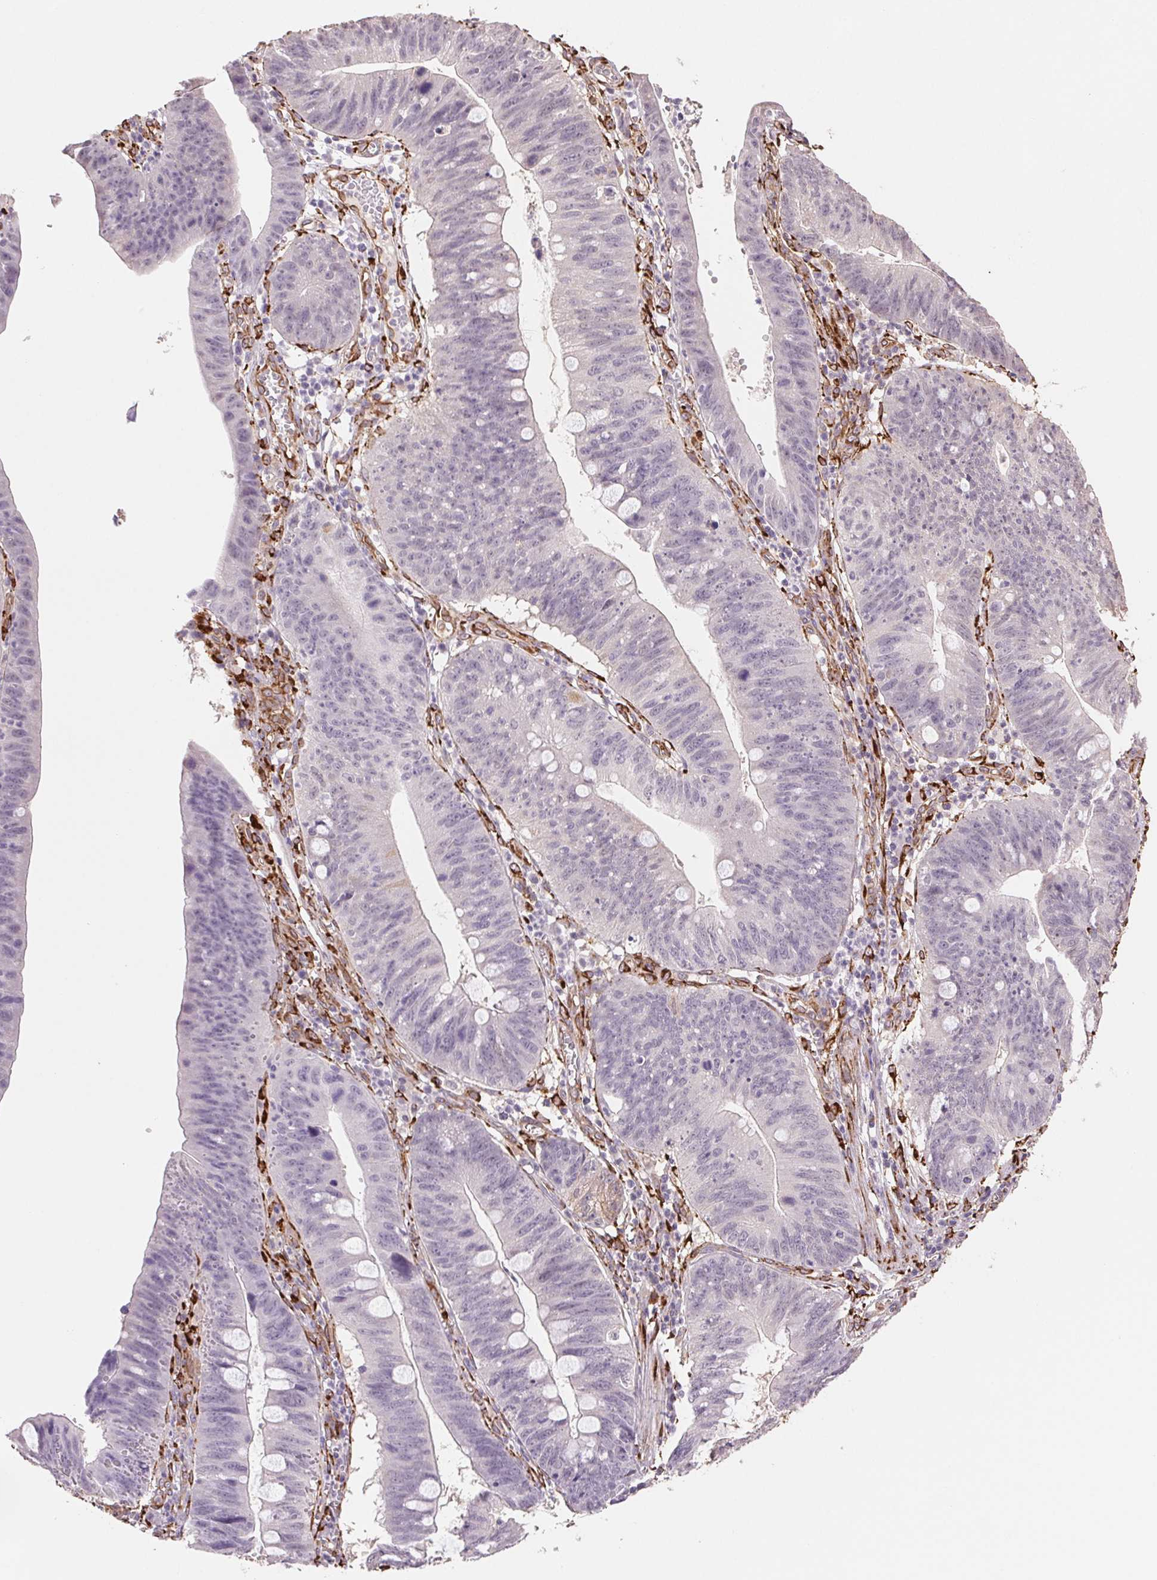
{"staining": {"intensity": "negative", "quantity": "none", "location": "none"}, "tissue": "stomach cancer", "cell_type": "Tumor cells", "image_type": "cancer", "snomed": [{"axis": "morphology", "description": "Adenocarcinoma, NOS"}, {"axis": "topography", "description": "Stomach"}], "caption": "DAB (3,3'-diaminobenzidine) immunohistochemical staining of stomach adenocarcinoma shows no significant expression in tumor cells.", "gene": "FKBP10", "patient": {"sex": "male", "age": 59}}